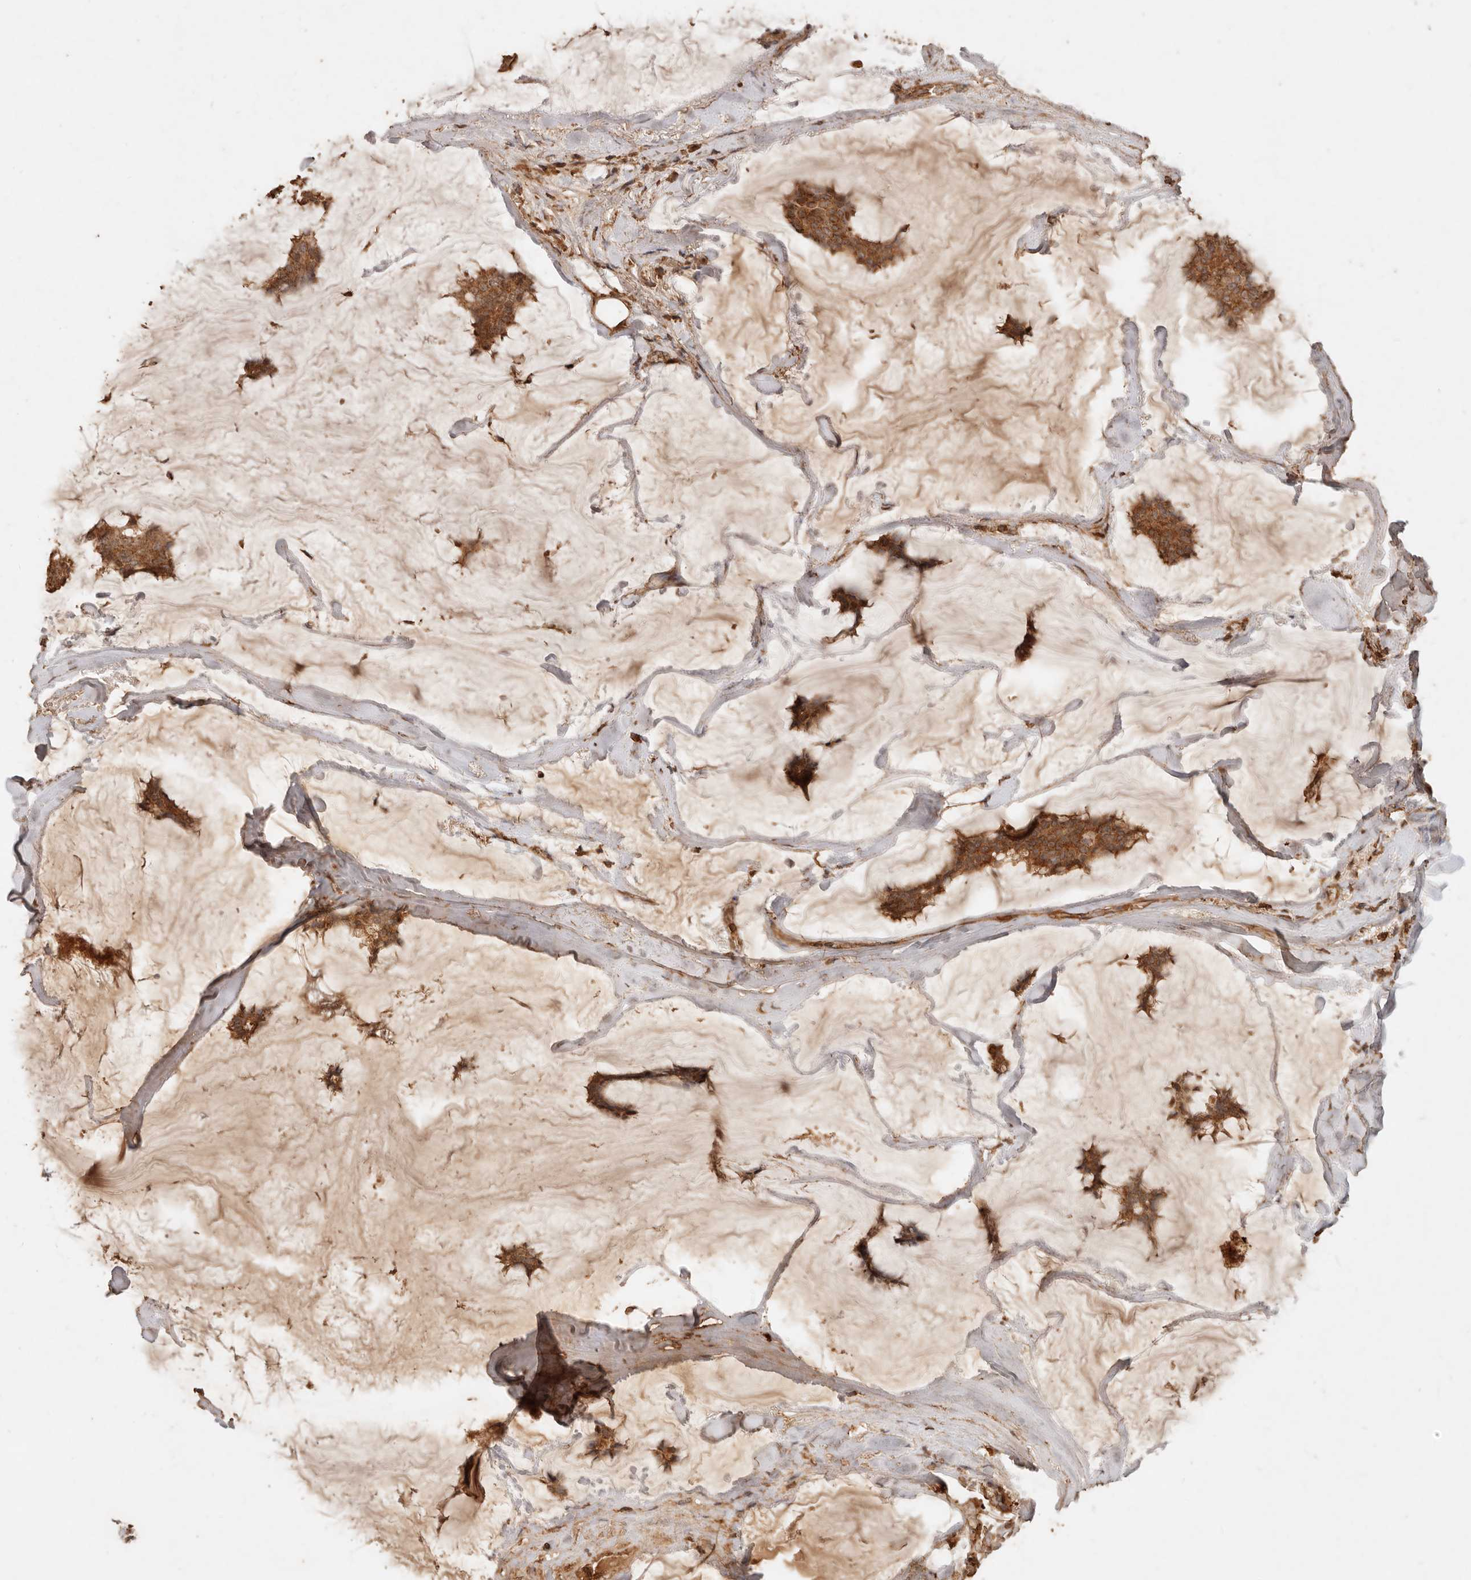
{"staining": {"intensity": "moderate", "quantity": ">75%", "location": "cytoplasmic/membranous"}, "tissue": "breast cancer", "cell_type": "Tumor cells", "image_type": "cancer", "snomed": [{"axis": "morphology", "description": "Duct carcinoma"}, {"axis": "topography", "description": "Breast"}], "caption": "DAB (3,3'-diaminobenzidine) immunohistochemical staining of breast cancer (infiltrating ductal carcinoma) reveals moderate cytoplasmic/membranous protein expression in about >75% of tumor cells. The staining was performed using DAB, with brown indicating positive protein expression. Nuclei are stained blue with hematoxylin.", "gene": "FAM180B", "patient": {"sex": "female", "age": 93}}